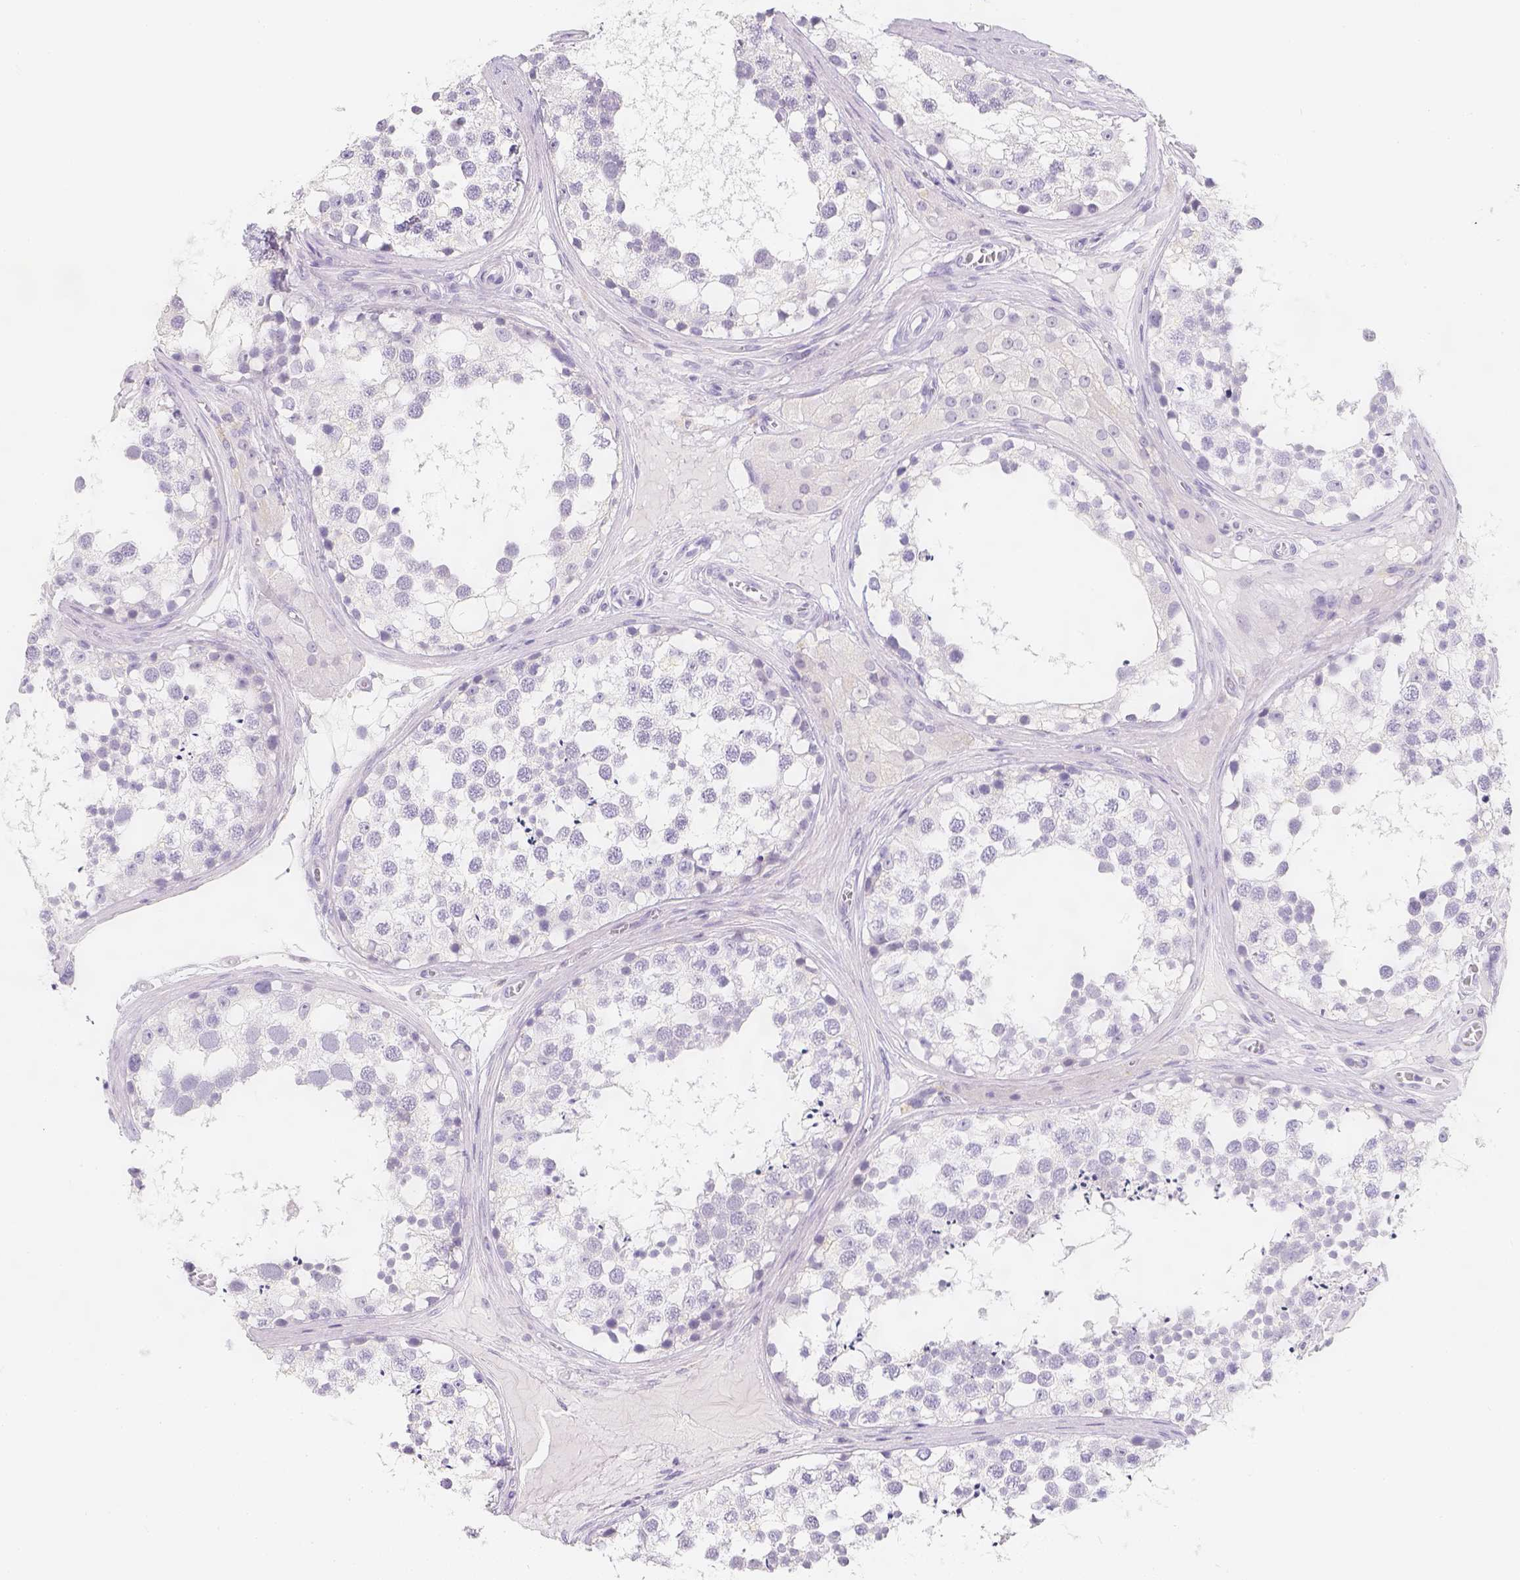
{"staining": {"intensity": "negative", "quantity": "none", "location": "none"}, "tissue": "testis", "cell_type": "Cells in seminiferous ducts", "image_type": "normal", "snomed": [{"axis": "morphology", "description": "Normal tissue, NOS"}, {"axis": "morphology", "description": "Seminoma, NOS"}, {"axis": "topography", "description": "Testis"}], "caption": "Immunohistochemistry photomicrograph of unremarkable testis: human testis stained with DAB (3,3'-diaminobenzidine) demonstrates no significant protein expression in cells in seminiferous ducts. The staining is performed using DAB brown chromogen with nuclei counter-stained in using hematoxylin.", "gene": "SLC18A1", "patient": {"sex": "male", "age": 65}}